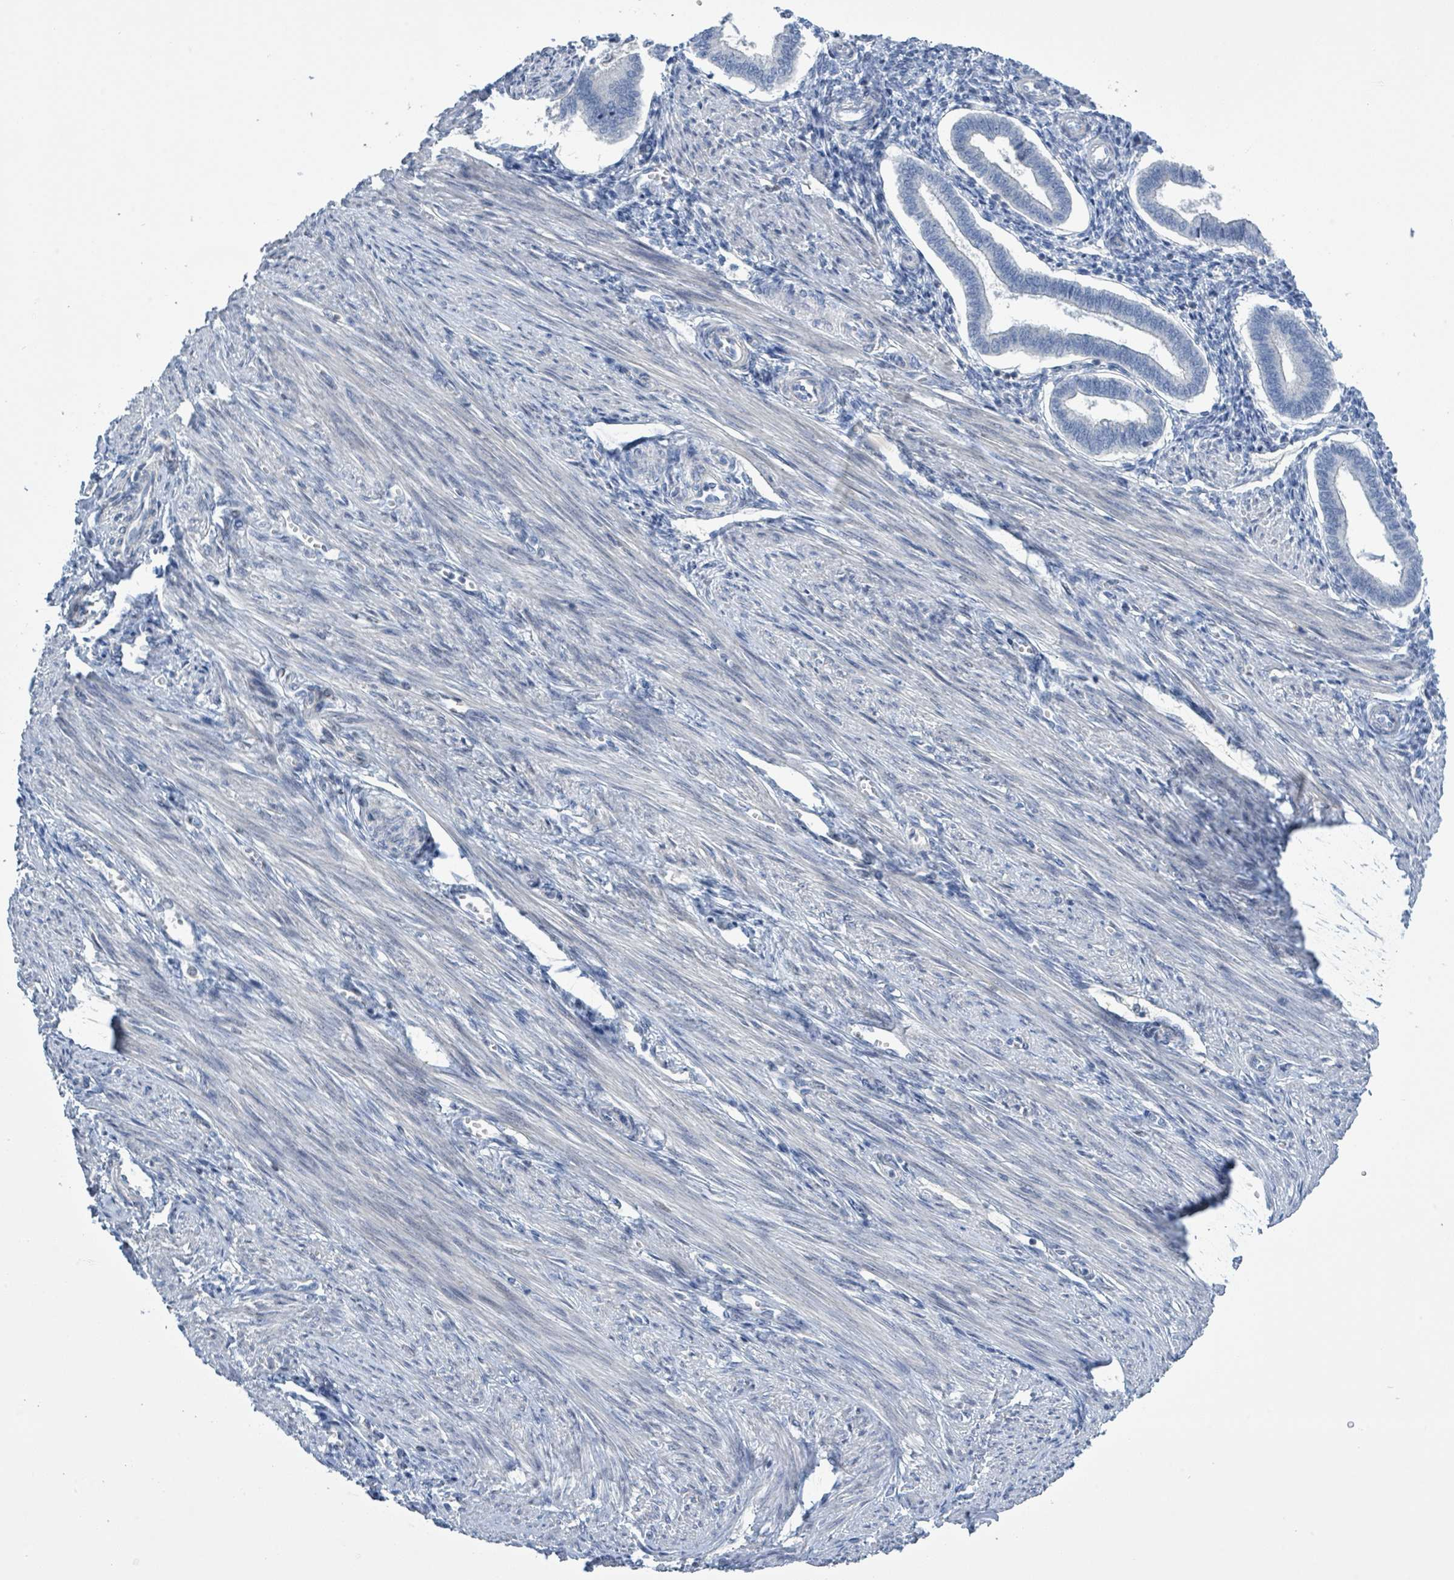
{"staining": {"intensity": "negative", "quantity": "none", "location": "none"}, "tissue": "endometrium", "cell_type": "Cells in endometrial stroma", "image_type": "normal", "snomed": [{"axis": "morphology", "description": "Normal tissue, NOS"}, {"axis": "topography", "description": "Endometrium"}], "caption": "This is an immunohistochemistry (IHC) micrograph of benign endometrium. There is no staining in cells in endometrial stroma.", "gene": "DGKZ", "patient": {"sex": "female", "age": 24}}